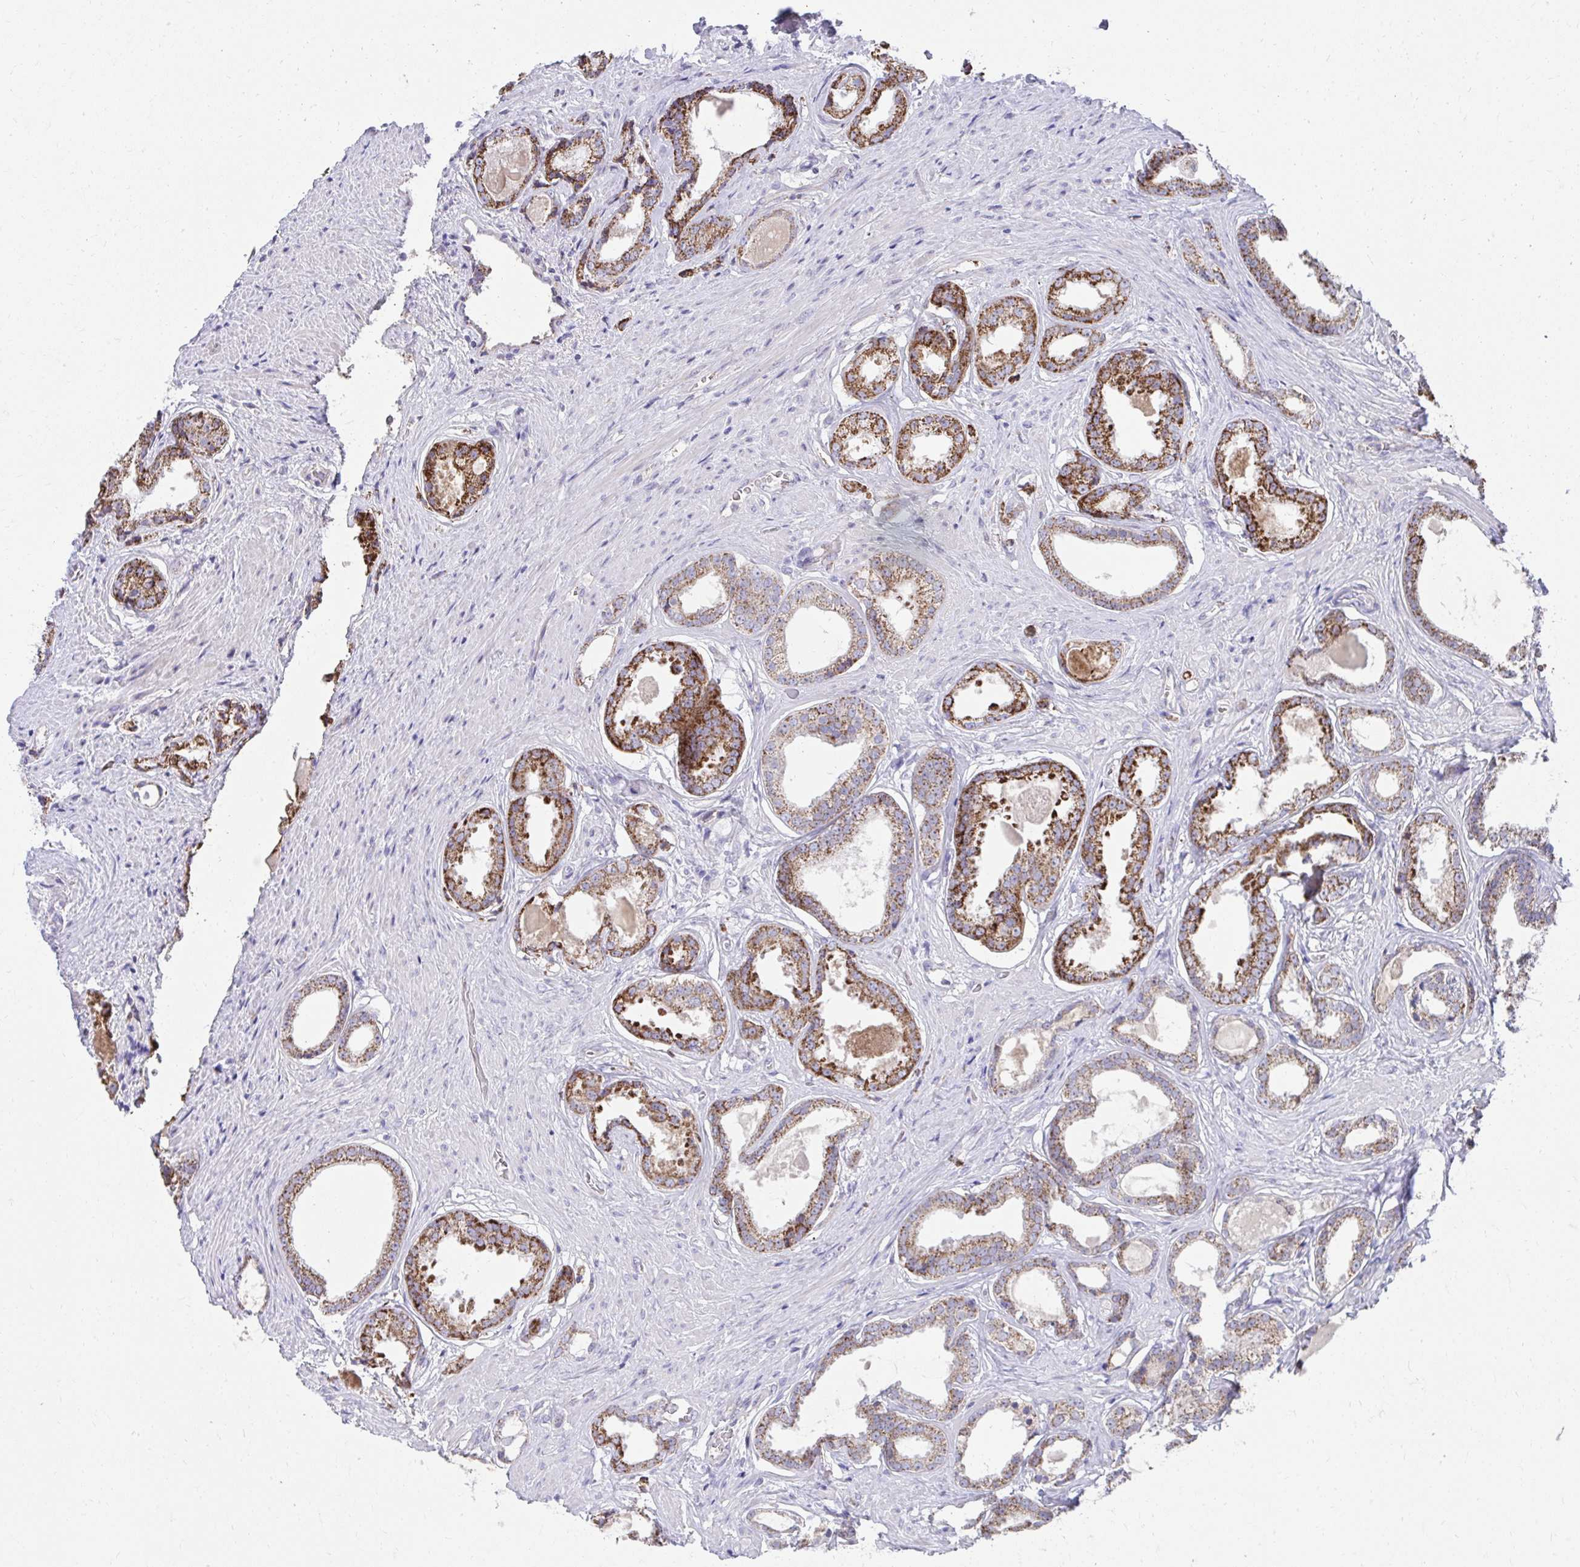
{"staining": {"intensity": "strong", "quantity": "25%-75%", "location": "cytoplasmic/membranous"}, "tissue": "prostate cancer", "cell_type": "Tumor cells", "image_type": "cancer", "snomed": [{"axis": "morphology", "description": "Adenocarcinoma, Low grade"}, {"axis": "topography", "description": "Prostate"}], "caption": "An immunohistochemistry photomicrograph of neoplastic tissue is shown. Protein staining in brown highlights strong cytoplasmic/membranous positivity in prostate cancer (low-grade adenocarcinoma) within tumor cells.", "gene": "PRRG3", "patient": {"sex": "male", "age": 65}}